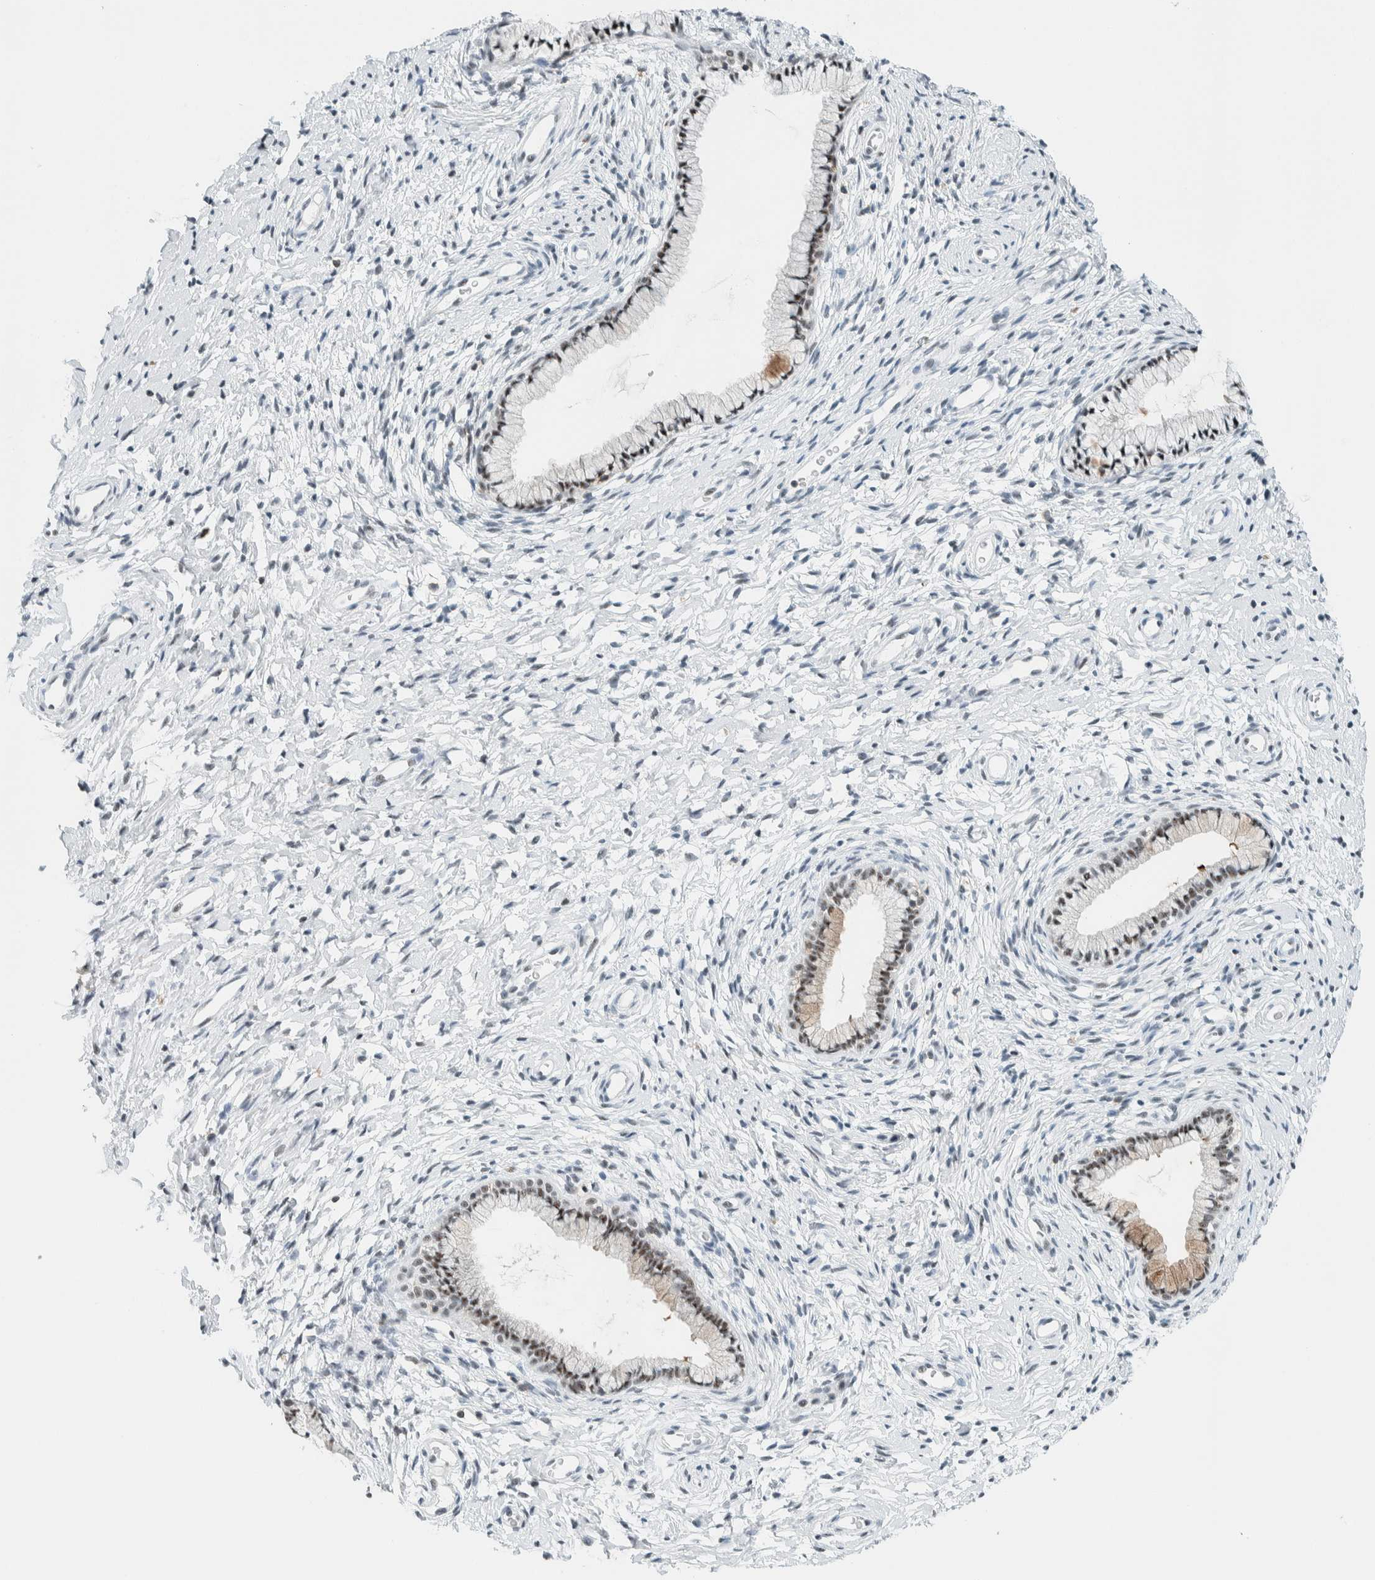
{"staining": {"intensity": "moderate", "quantity": ">75%", "location": "cytoplasmic/membranous,nuclear"}, "tissue": "cervix", "cell_type": "Glandular cells", "image_type": "normal", "snomed": [{"axis": "morphology", "description": "Normal tissue, NOS"}, {"axis": "topography", "description": "Cervix"}], "caption": "Immunohistochemistry (IHC) photomicrograph of normal cervix stained for a protein (brown), which displays medium levels of moderate cytoplasmic/membranous,nuclear expression in about >75% of glandular cells.", "gene": "CYSRT1", "patient": {"sex": "female", "age": 72}}